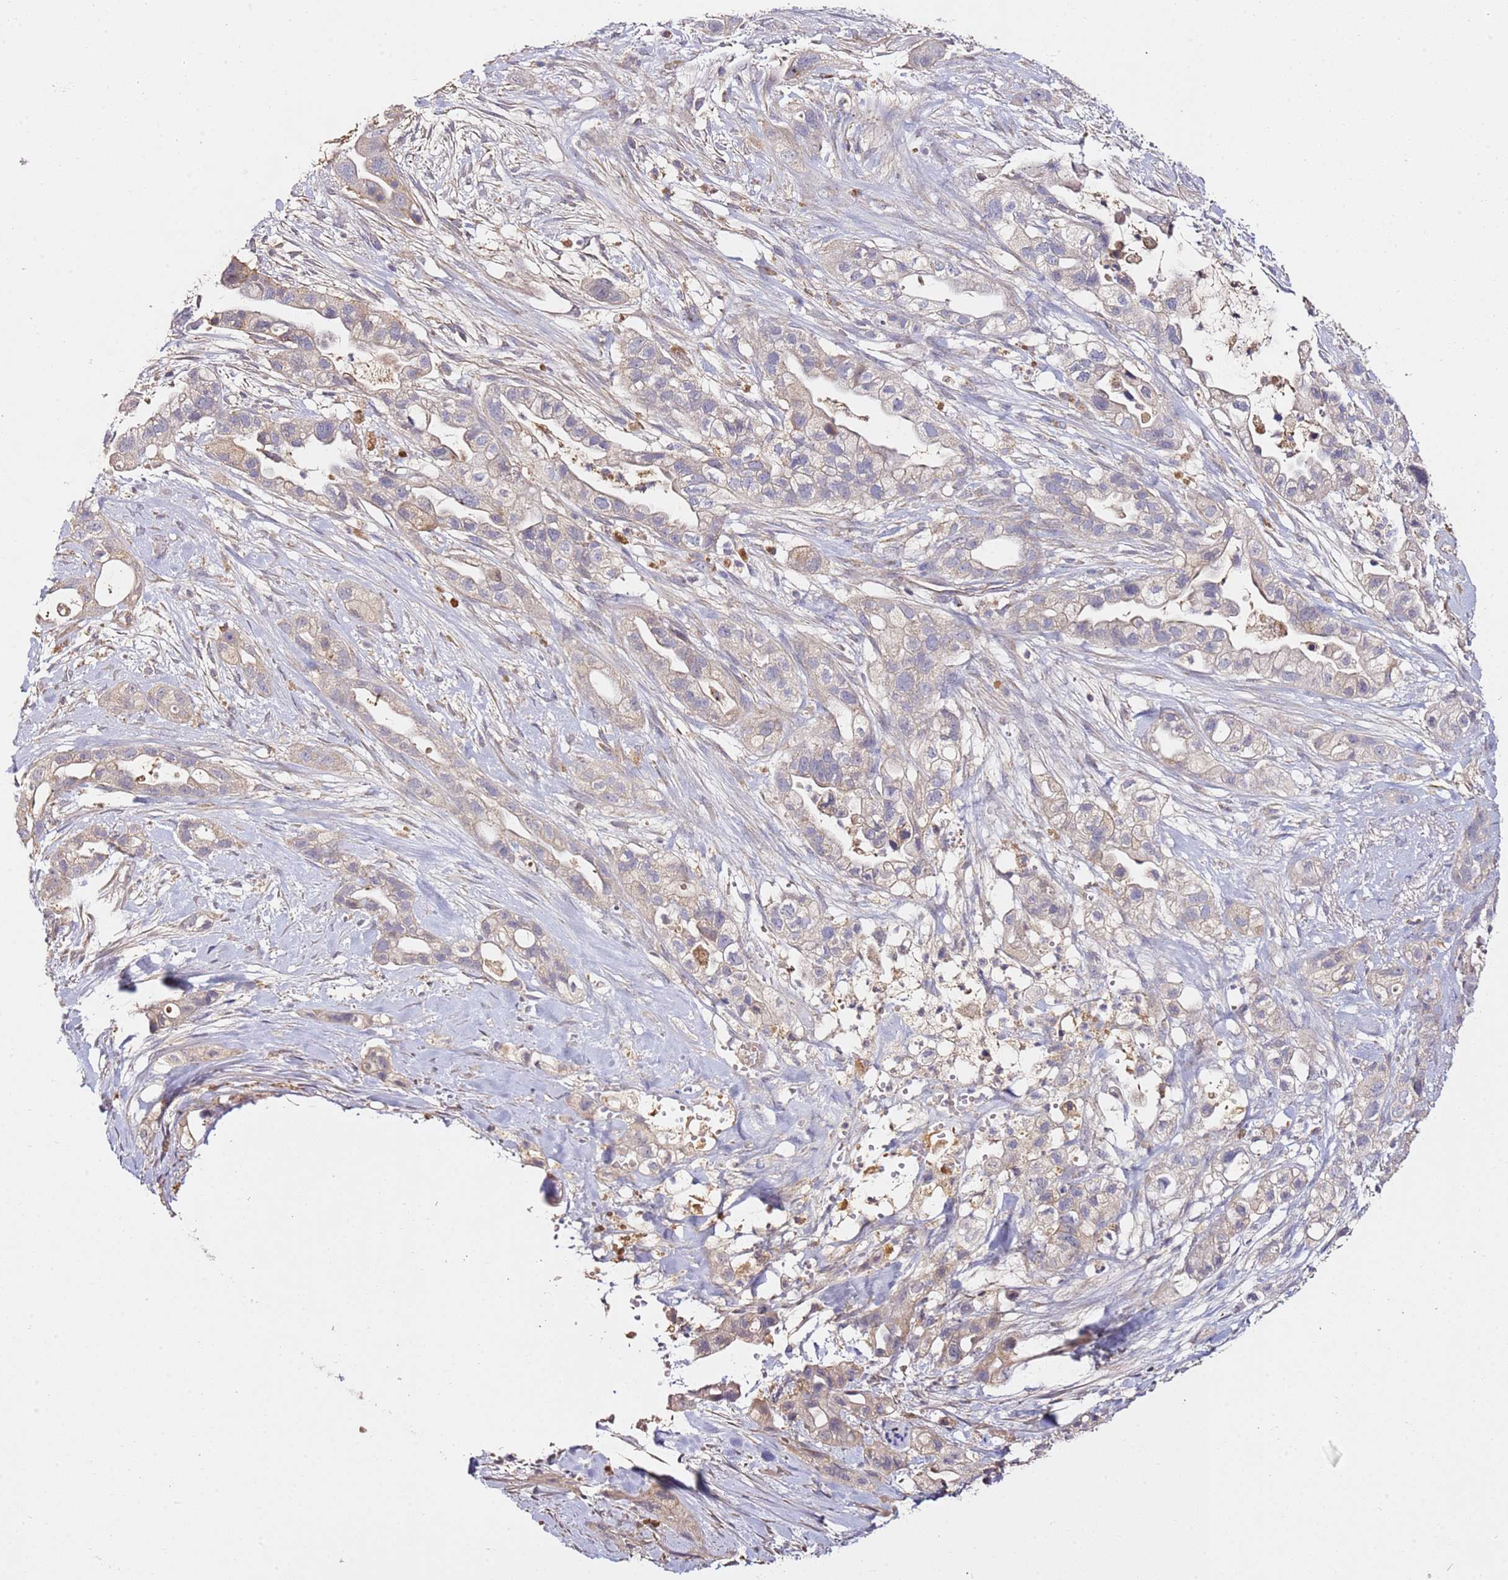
{"staining": {"intensity": "weak", "quantity": "<25%", "location": "cytoplasmic/membranous"}, "tissue": "pancreatic cancer", "cell_type": "Tumor cells", "image_type": "cancer", "snomed": [{"axis": "morphology", "description": "Adenocarcinoma, NOS"}, {"axis": "topography", "description": "Pancreas"}], "caption": "DAB immunohistochemical staining of adenocarcinoma (pancreatic) shows no significant staining in tumor cells.", "gene": "OR2B11", "patient": {"sex": "male", "age": 44}}